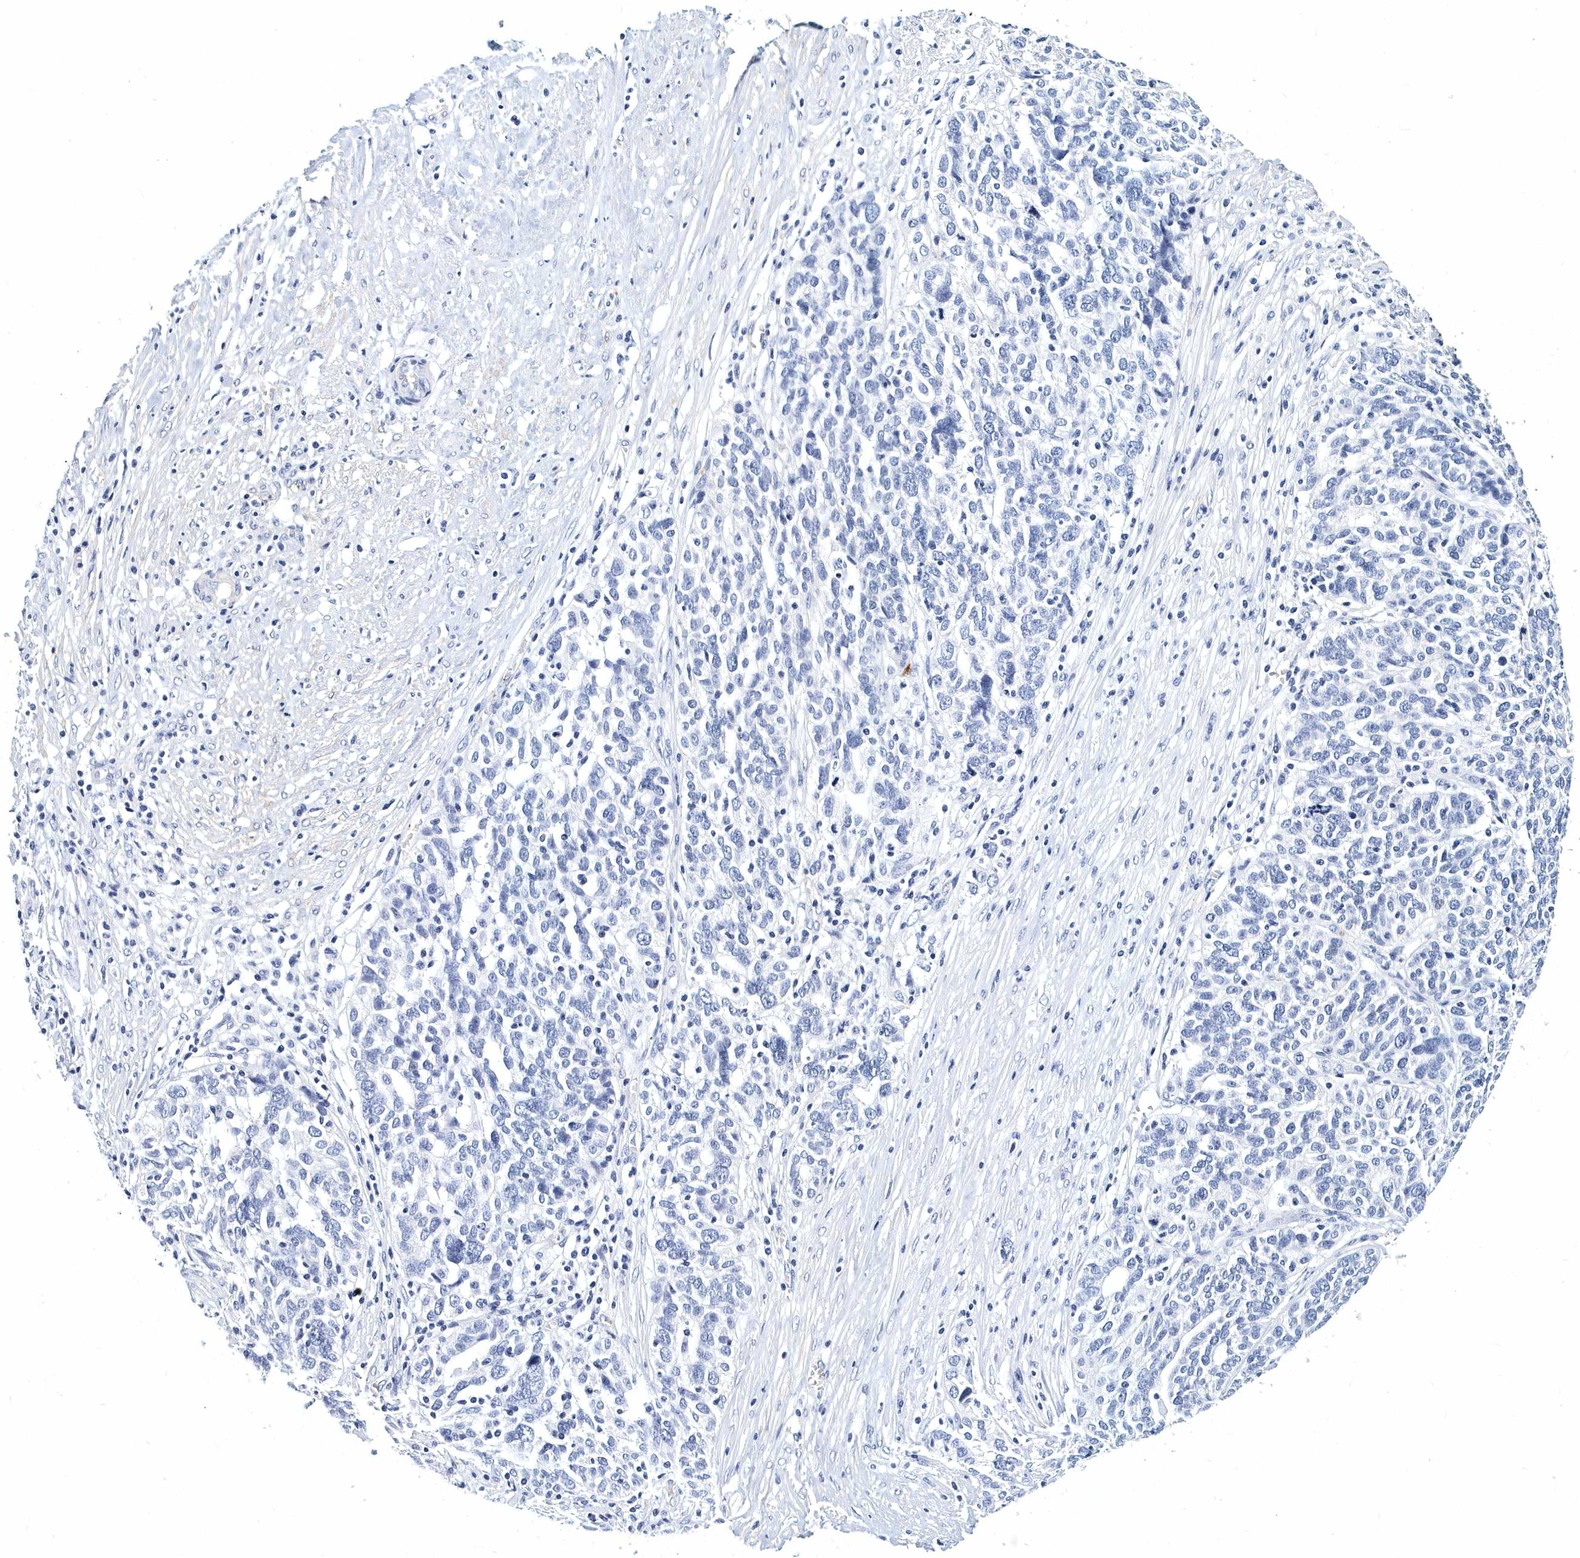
{"staining": {"intensity": "negative", "quantity": "none", "location": "none"}, "tissue": "ovarian cancer", "cell_type": "Tumor cells", "image_type": "cancer", "snomed": [{"axis": "morphology", "description": "Cystadenocarcinoma, serous, NOS"}, {"axis": "topography", "description": "Ovary"}], "caption": "Immunohistochemical staining of human ovarian cancer (serous cystadenocarcinoma) reveals no significant positivity in tumor cells.", "gene": "ITGA2B", "patient": {"sex": "female", "age": 59}}